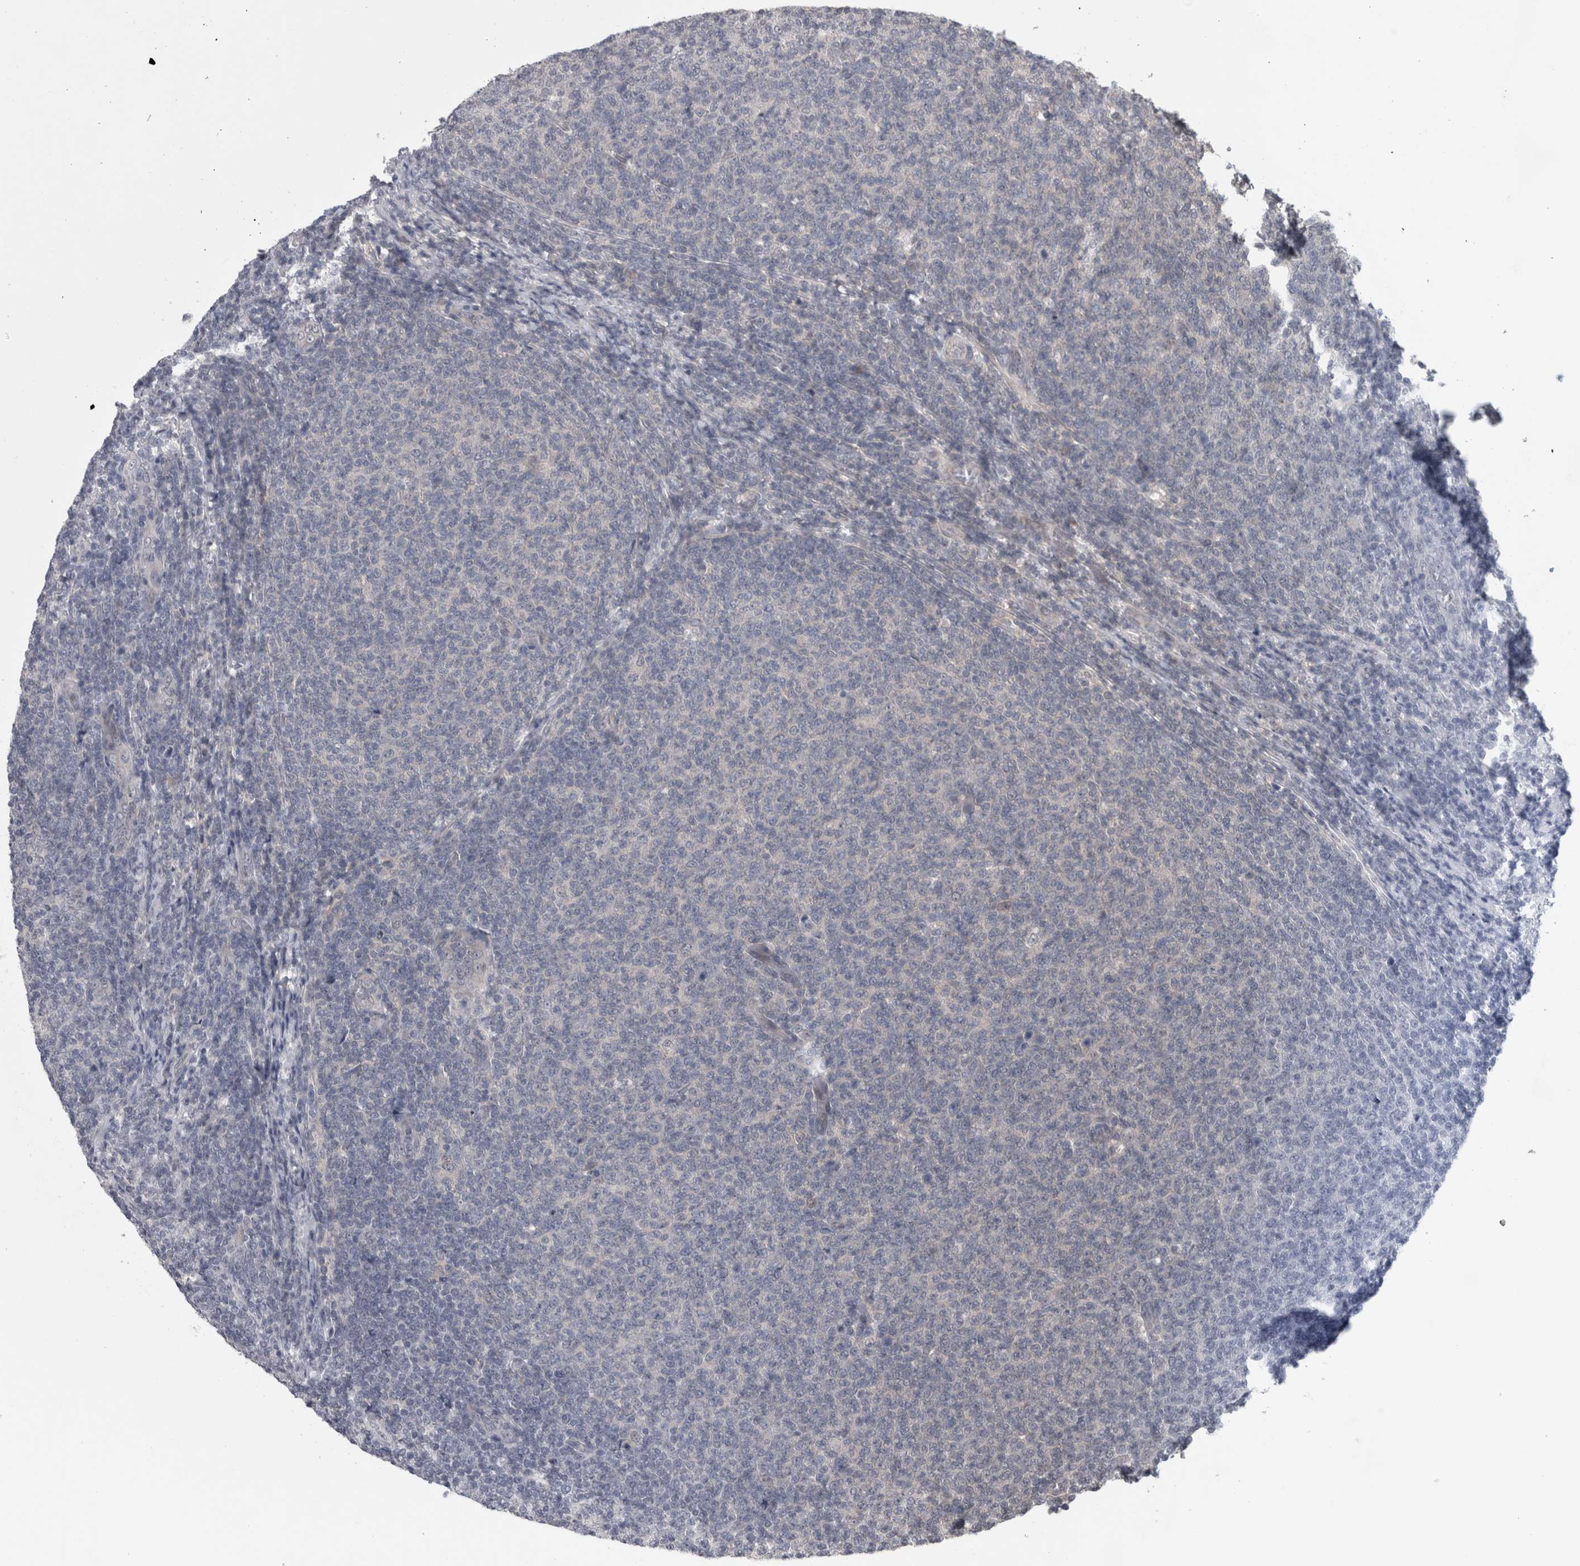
{"staining": {"intensity": "negative", "quantity": "none", "location": "none"}, "tissue": "lymphoma", "cell_type": "Tumor cells", "image_type": "cancer", "snomed": [{"axis": "morphology", "description": "Malignant lymphoma, non-Hodgkin's type, Low grade"}, {"axis": "topography", "description": "Lymph node"}], "caption": "An immunohistochemistry (IHC) histopathology image of malignant lymphoma, non-Hodgkin's type (low-grade) is shown. There is no staining in tumor cells of malignant lymphoma, non-Hodgkin's type (low-grade).", "gene": "ZNF114", "patient": {"sex": "male", "age": 66}}